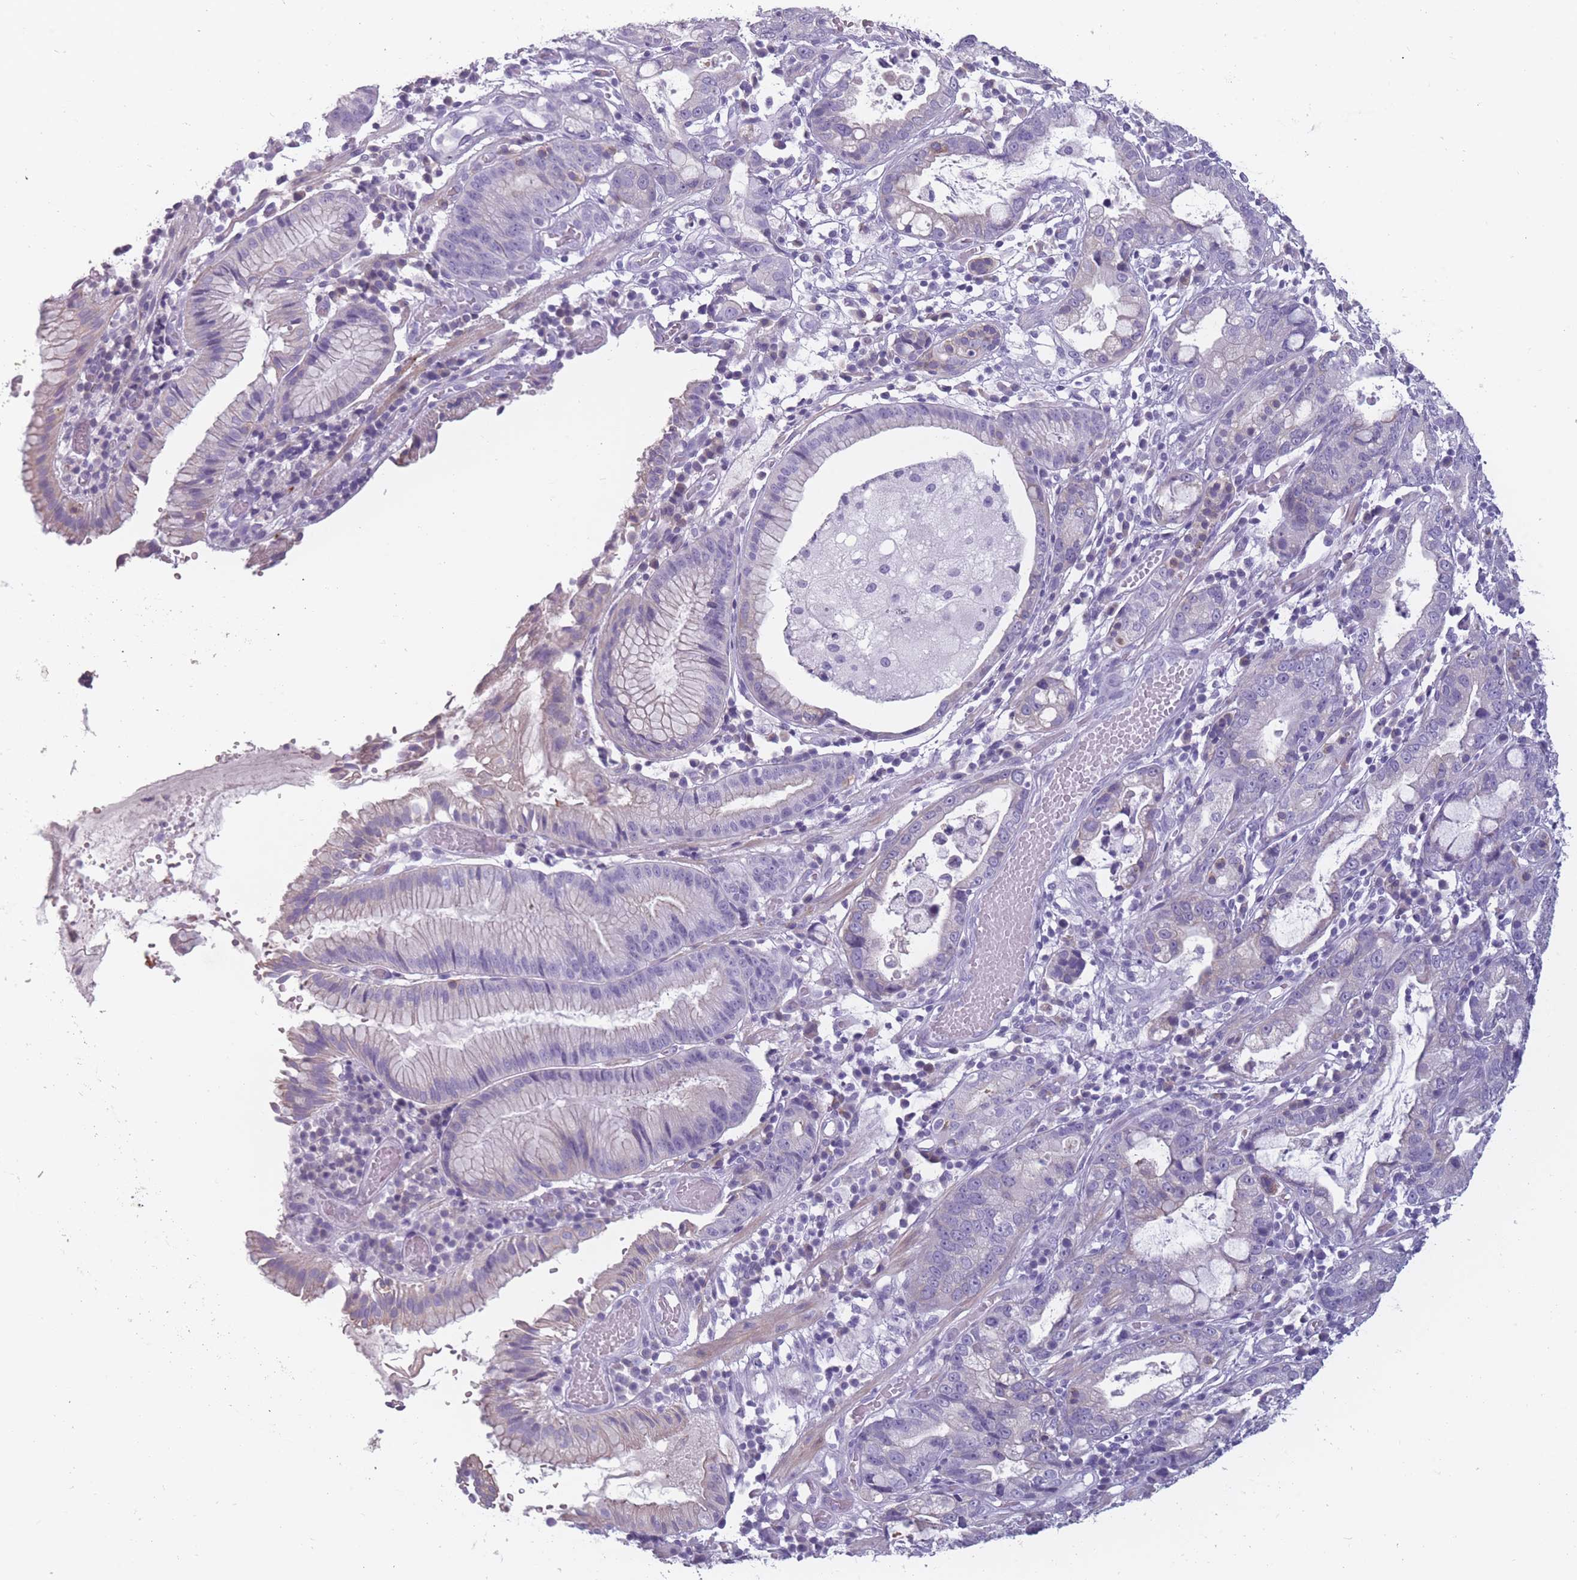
{"staining": {"intensity": "negative", "quantity": "none", "location": "none"}, "tissue": "stomach cancer", "cell_type": "Tumor cells", "image_type": "cancer", "snomed": [{"axis": "morphology", "description": "Adenocarcinoma, NOS"}, {"axis": "topography", "description": "Stomach"}], "caption": "Immunohistochemistry of stomach cancer exhibits no staining in tumor cells.", "gene": "PPFIA3", "patient": {"sex": "male", "age": 55}}